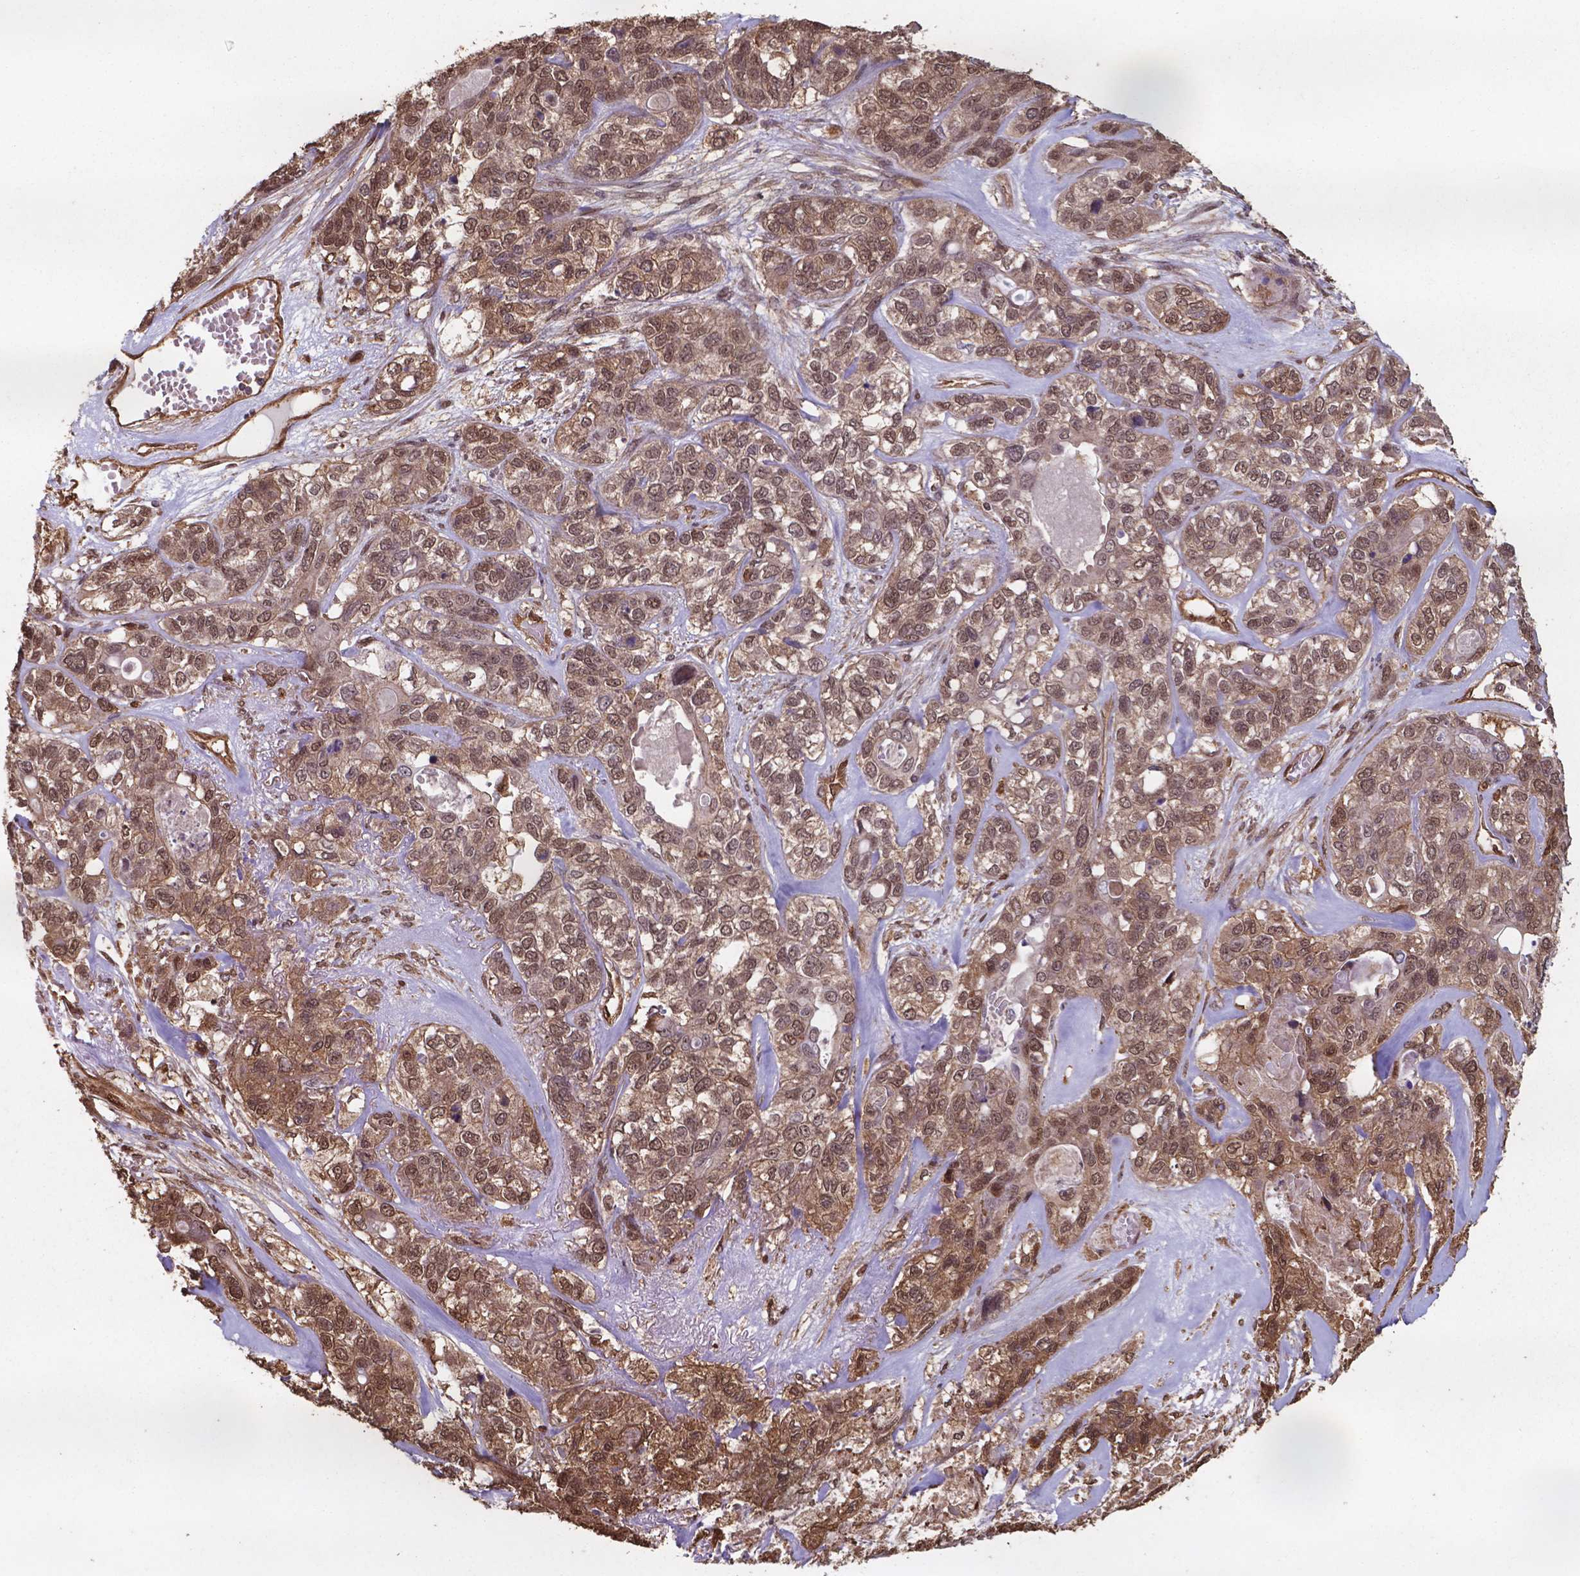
{"staining": {"intensity": "moderate", "quantity": ">75%", "location": "cytoplasmic/membranous,nuclear"}, "tissue": "lung cancer", "cell_type": "Tumor cells", "image_type": "cancer", "snomed": [{"axis": "morphology", "description": "Squamous cell carcinoma, NOS"}, {"axis": "topography", "description": "Lung"}], "caption": "Lung cancer stained for a protein shows moderate cytoplasmic/membranous and nuclear positivity in tumor cells.", "gene": "CHP2", "patient": {"sex": "female", "age": 70}}